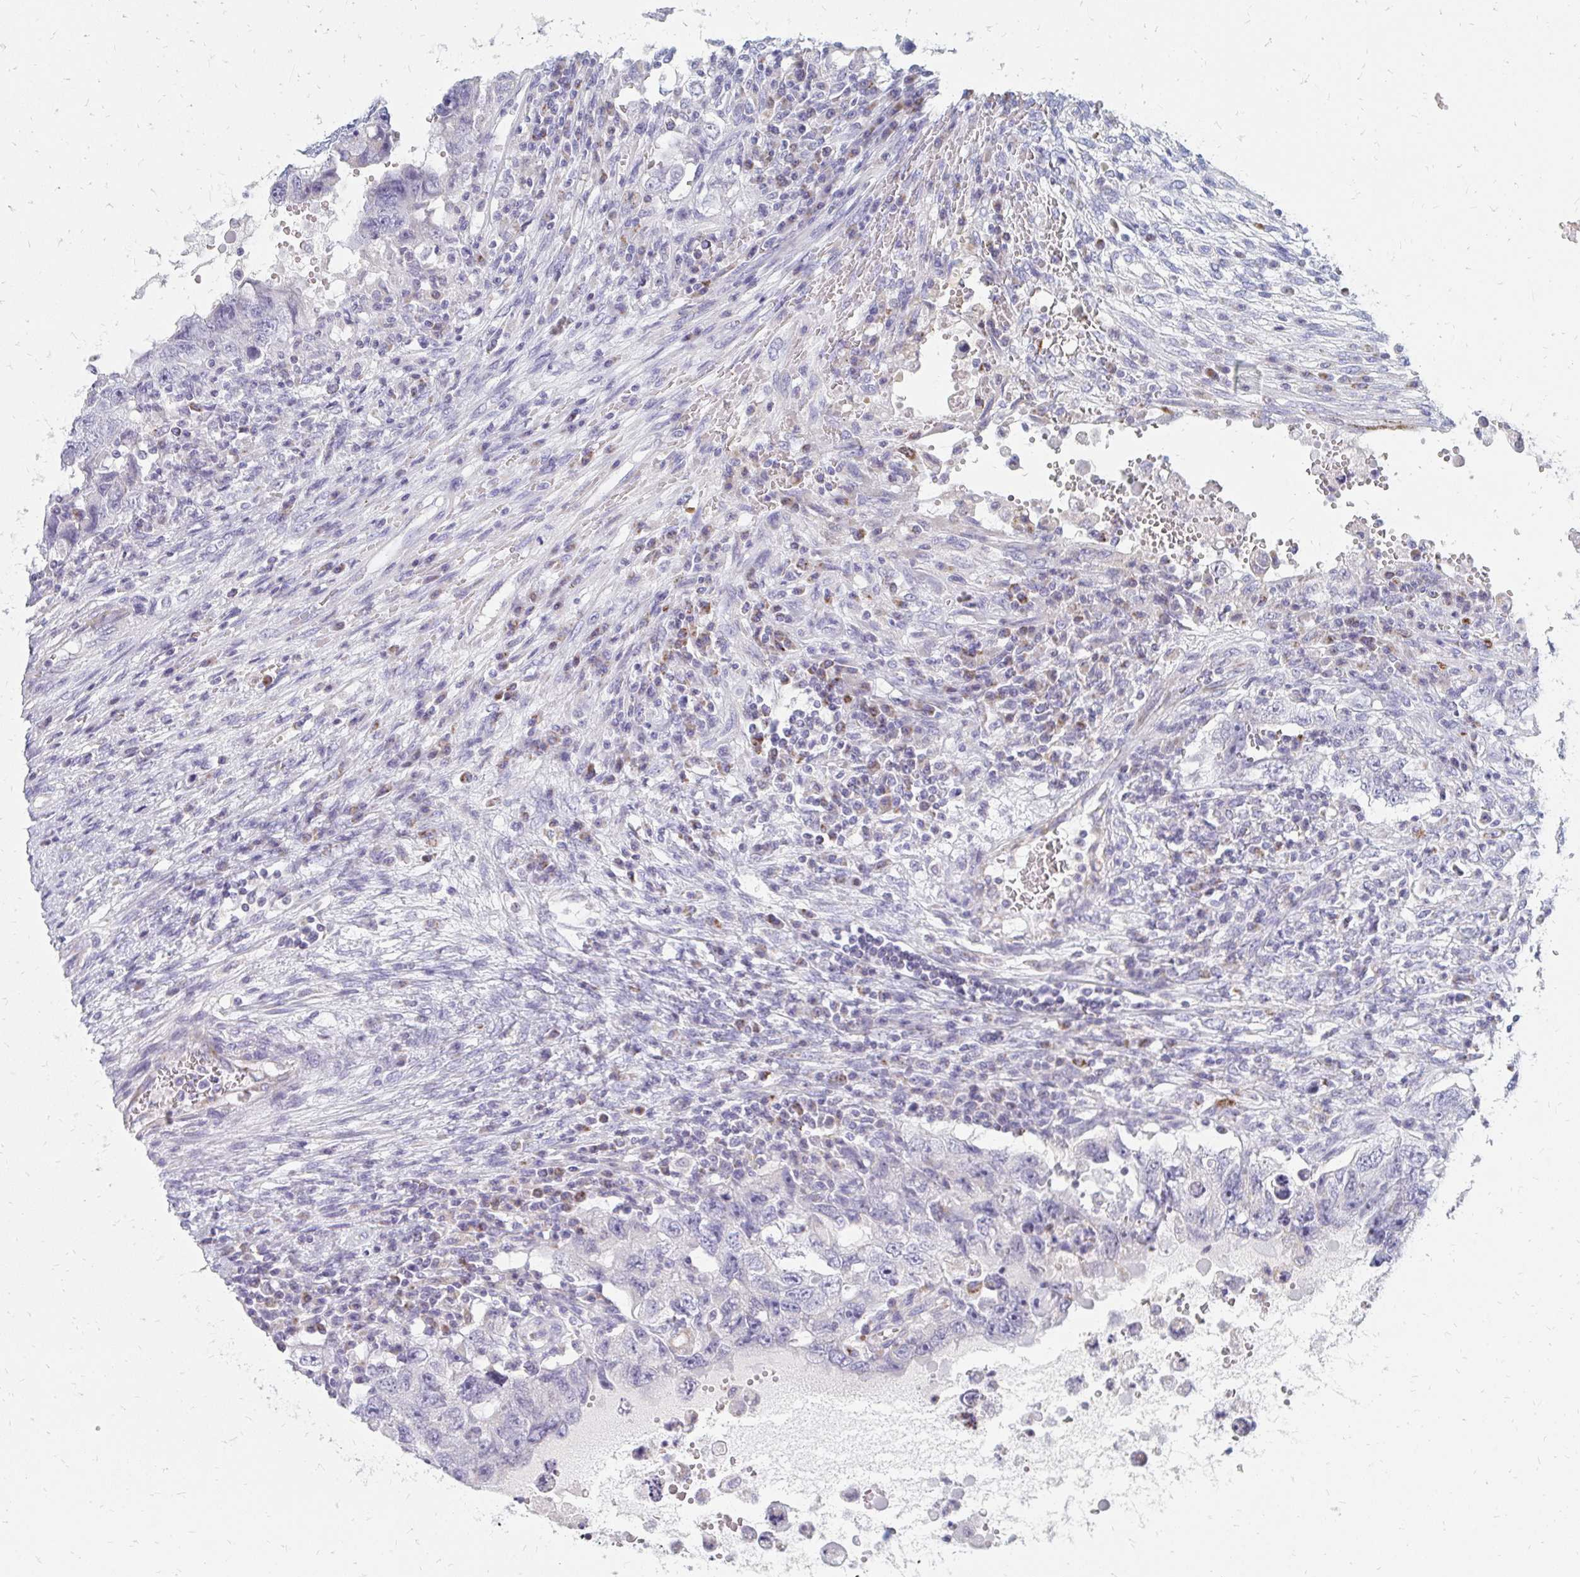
{"staining": {"intensity": "negative", "quantity": "none", "location": "none"}, "tissue": "testis cancer", "cell_type": "Tumor cells", "image_type": "cancer", "snomed": [{"axis": "morphology", "description": "Carcinoma, Embryonal, NOS"}, {"axis": "topography", "description": "Testis"}], "caption": "Immunohistochemical staining of testis cancer (embryonal carcinoma) displays no significant staining in tumor cells. The staining was performed using DAB to visualize the protein expression in brown, while the nuclei were stained in blue with hematoxylin (Magnification: 20x).", "gene": "OR10V1", "patient": {"sex": "male", "age": 26}}